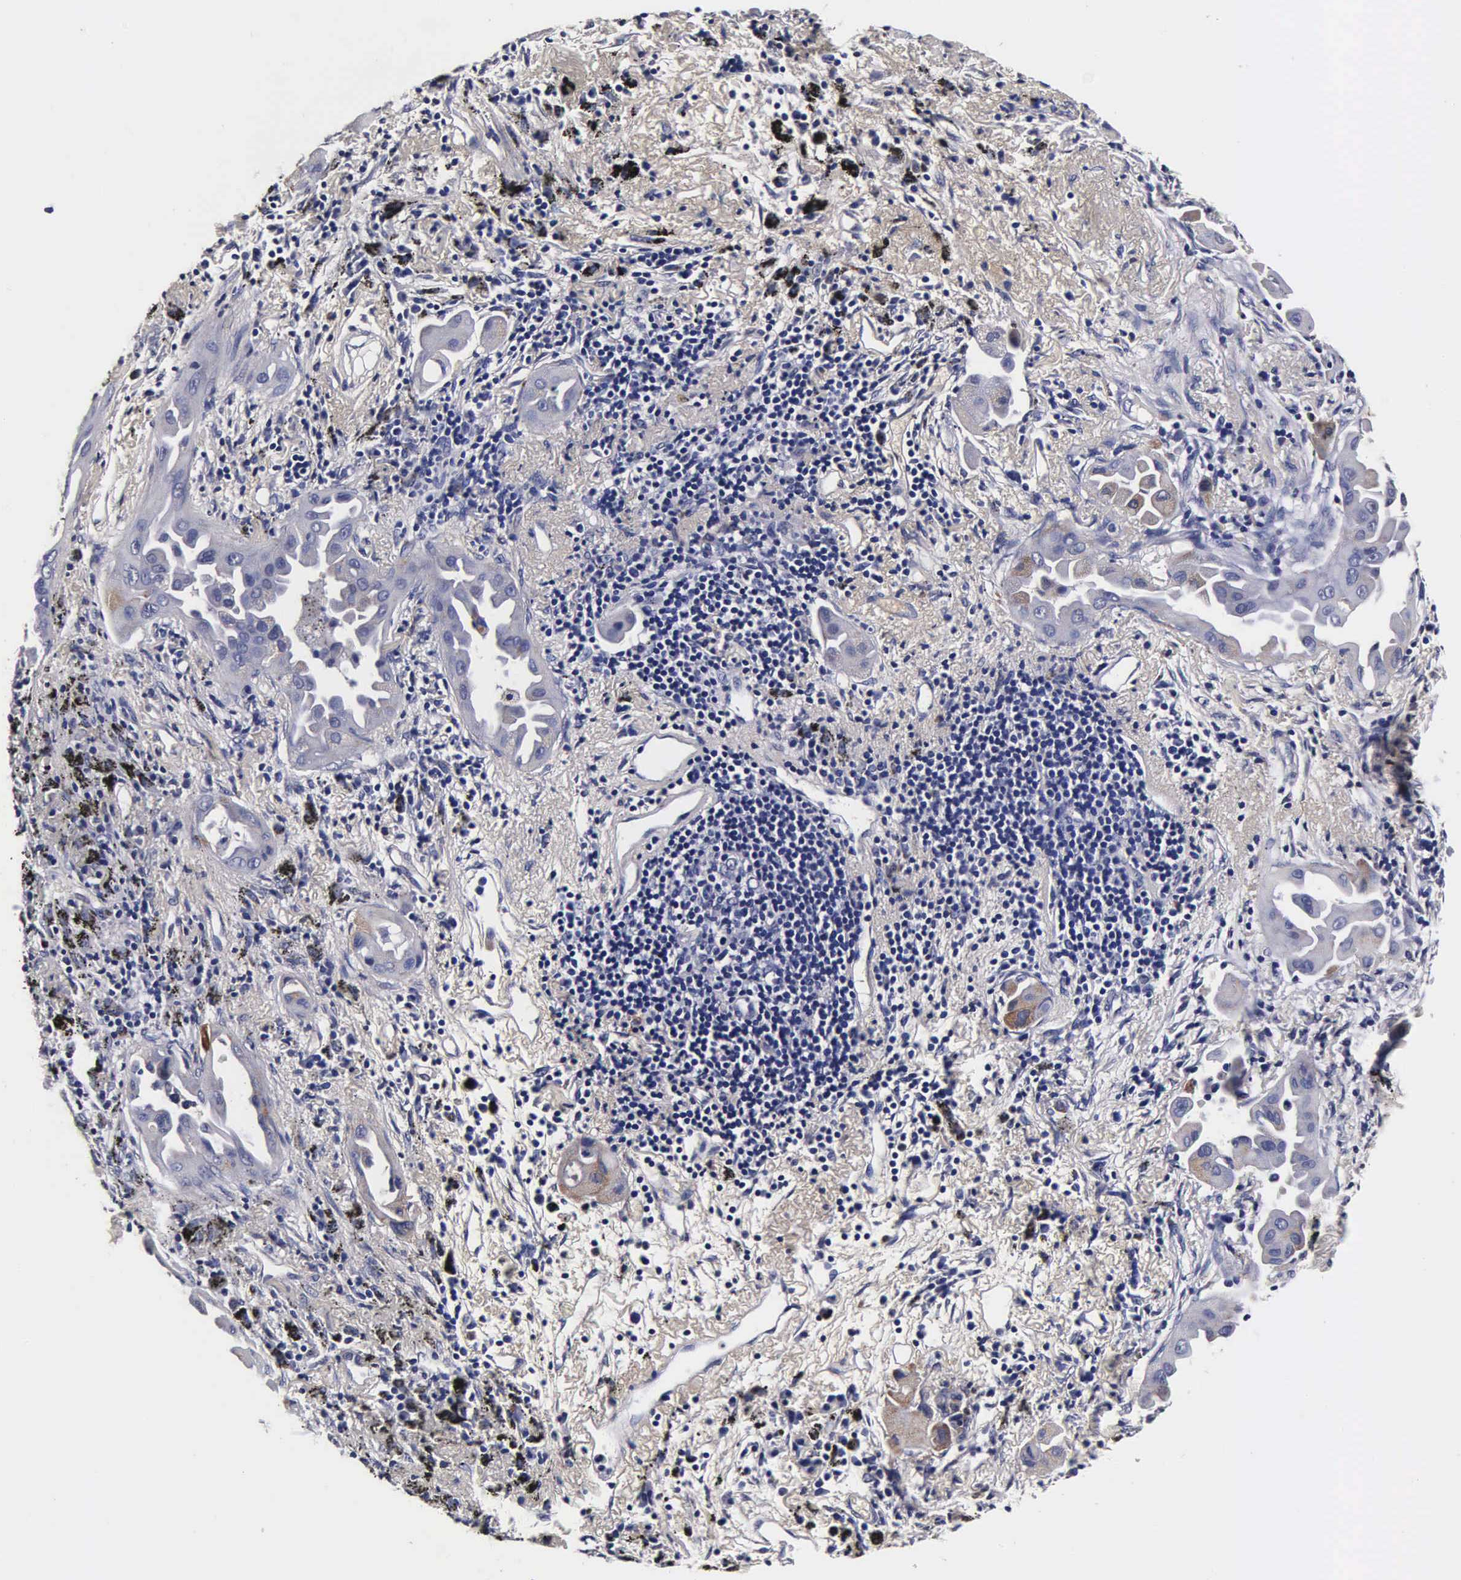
{"staining": {"intensity": "moderate", "quantity": "25%-75%", "location": "cytoplasmic/membranous"}, "tissue": "lung cancer", "cell_type": "Tumor cells", "image_type": "cancer", "snomed": [{"axis": "morphology", "description": "Adenocarcinoma, NOS"}, {"axis": "topography", "description": "Lung"}], "caption": "Protein staining of adenocarcinoma (lung) tissue exhibits moderate cytoplasmic/membranous positivity in about 25%-75% of tumor cells. (Brightfield microscopy of DAB IHC at high magnification).", "gene": "CST3", "patient": {"sex": "male", "age": 68}}